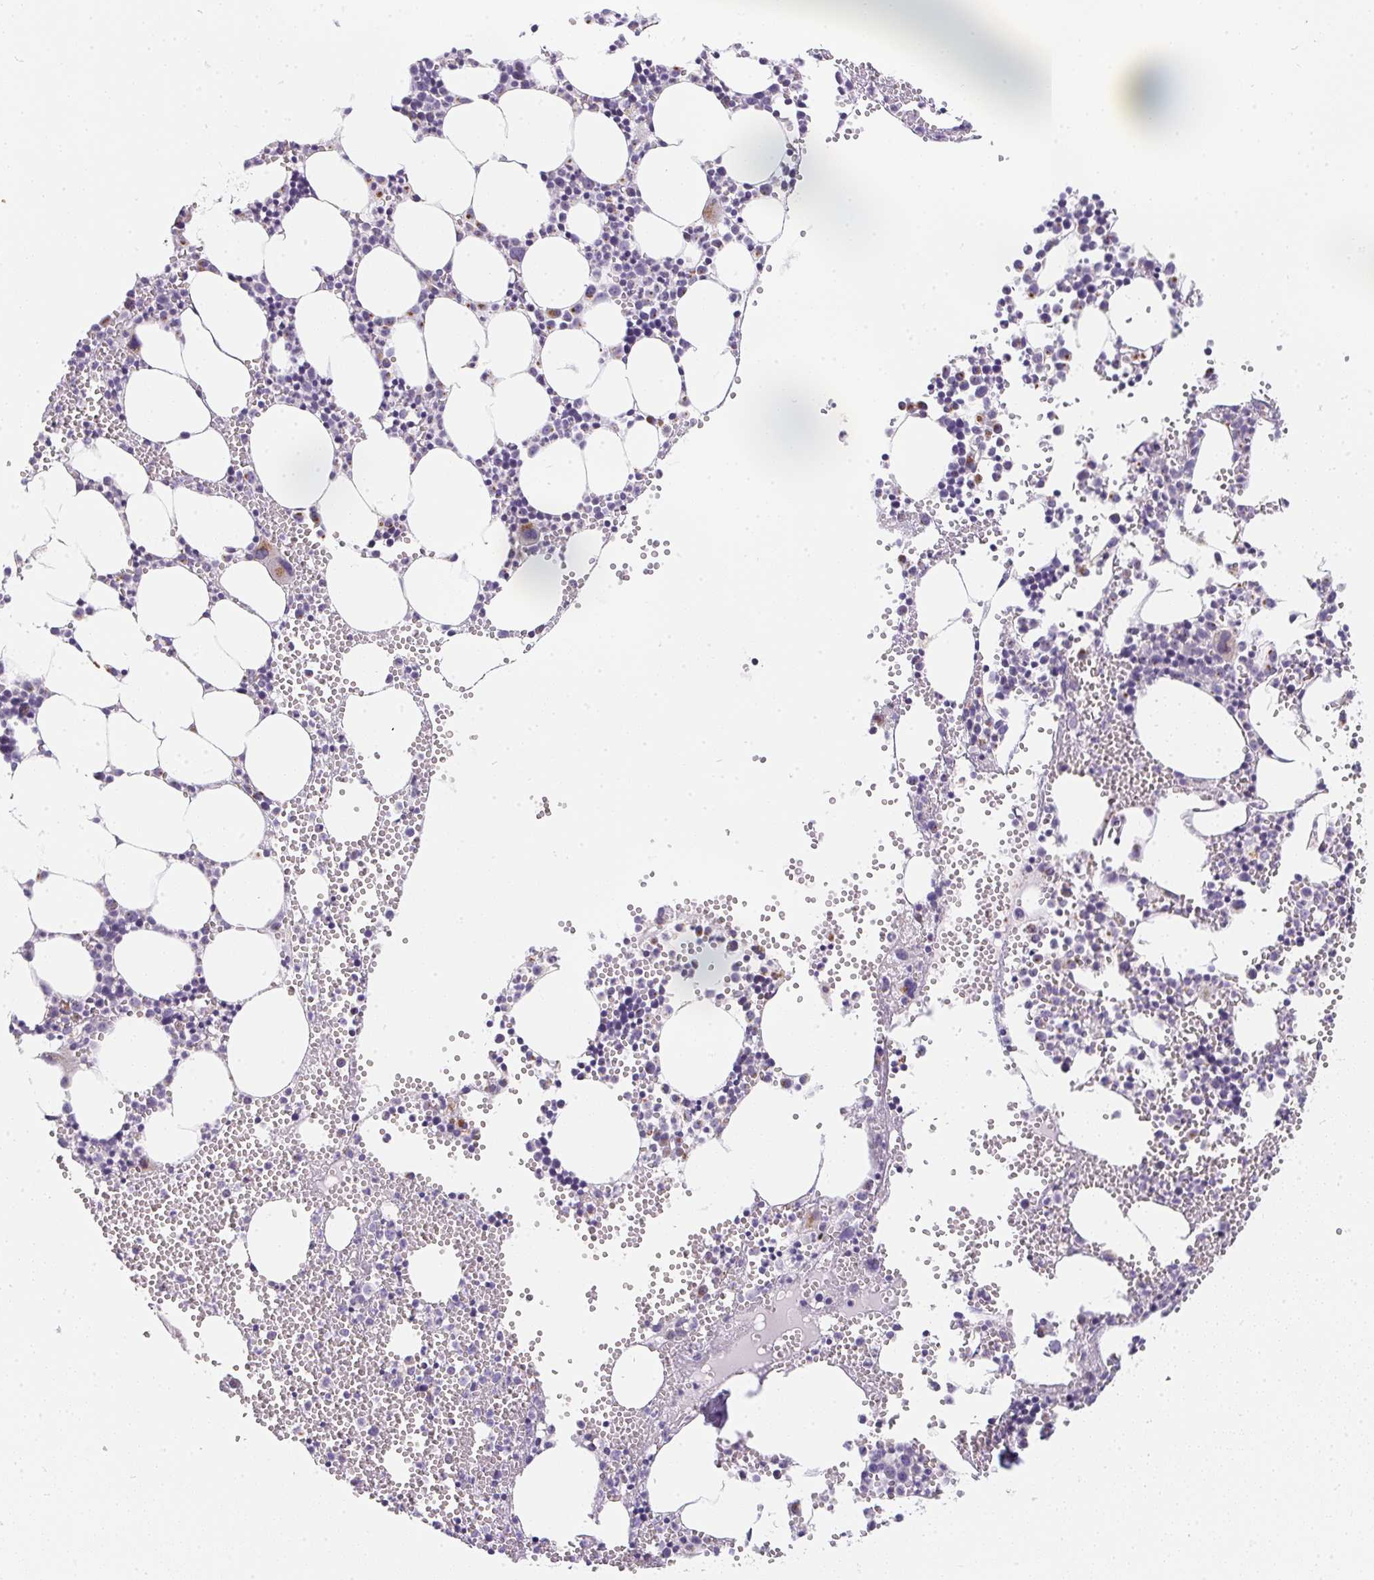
{"staining": {"intensity": "moderate", "quantity": "<25%", "location": "cytoplasmic/membranous"}, "tissue": "bone marrow", "cell_type": "Hematopoietic cells", "image_type": "normal", "snomed": [{"axis": "morphology", "description": "Normal tissue, NOS"}, {"axis": "topography", "description": "Bone marrow"}], "caption": "Immunohistochemistry micrograph of unremarkable bone marrow stained for a protein (brown), which demonstrates low levels of moderate cytoplasmic/membranous positivity in about <25% of hematopoietic cells.", "gene": "MAP1A", "patient": {"sex": "male", "age": 89}}